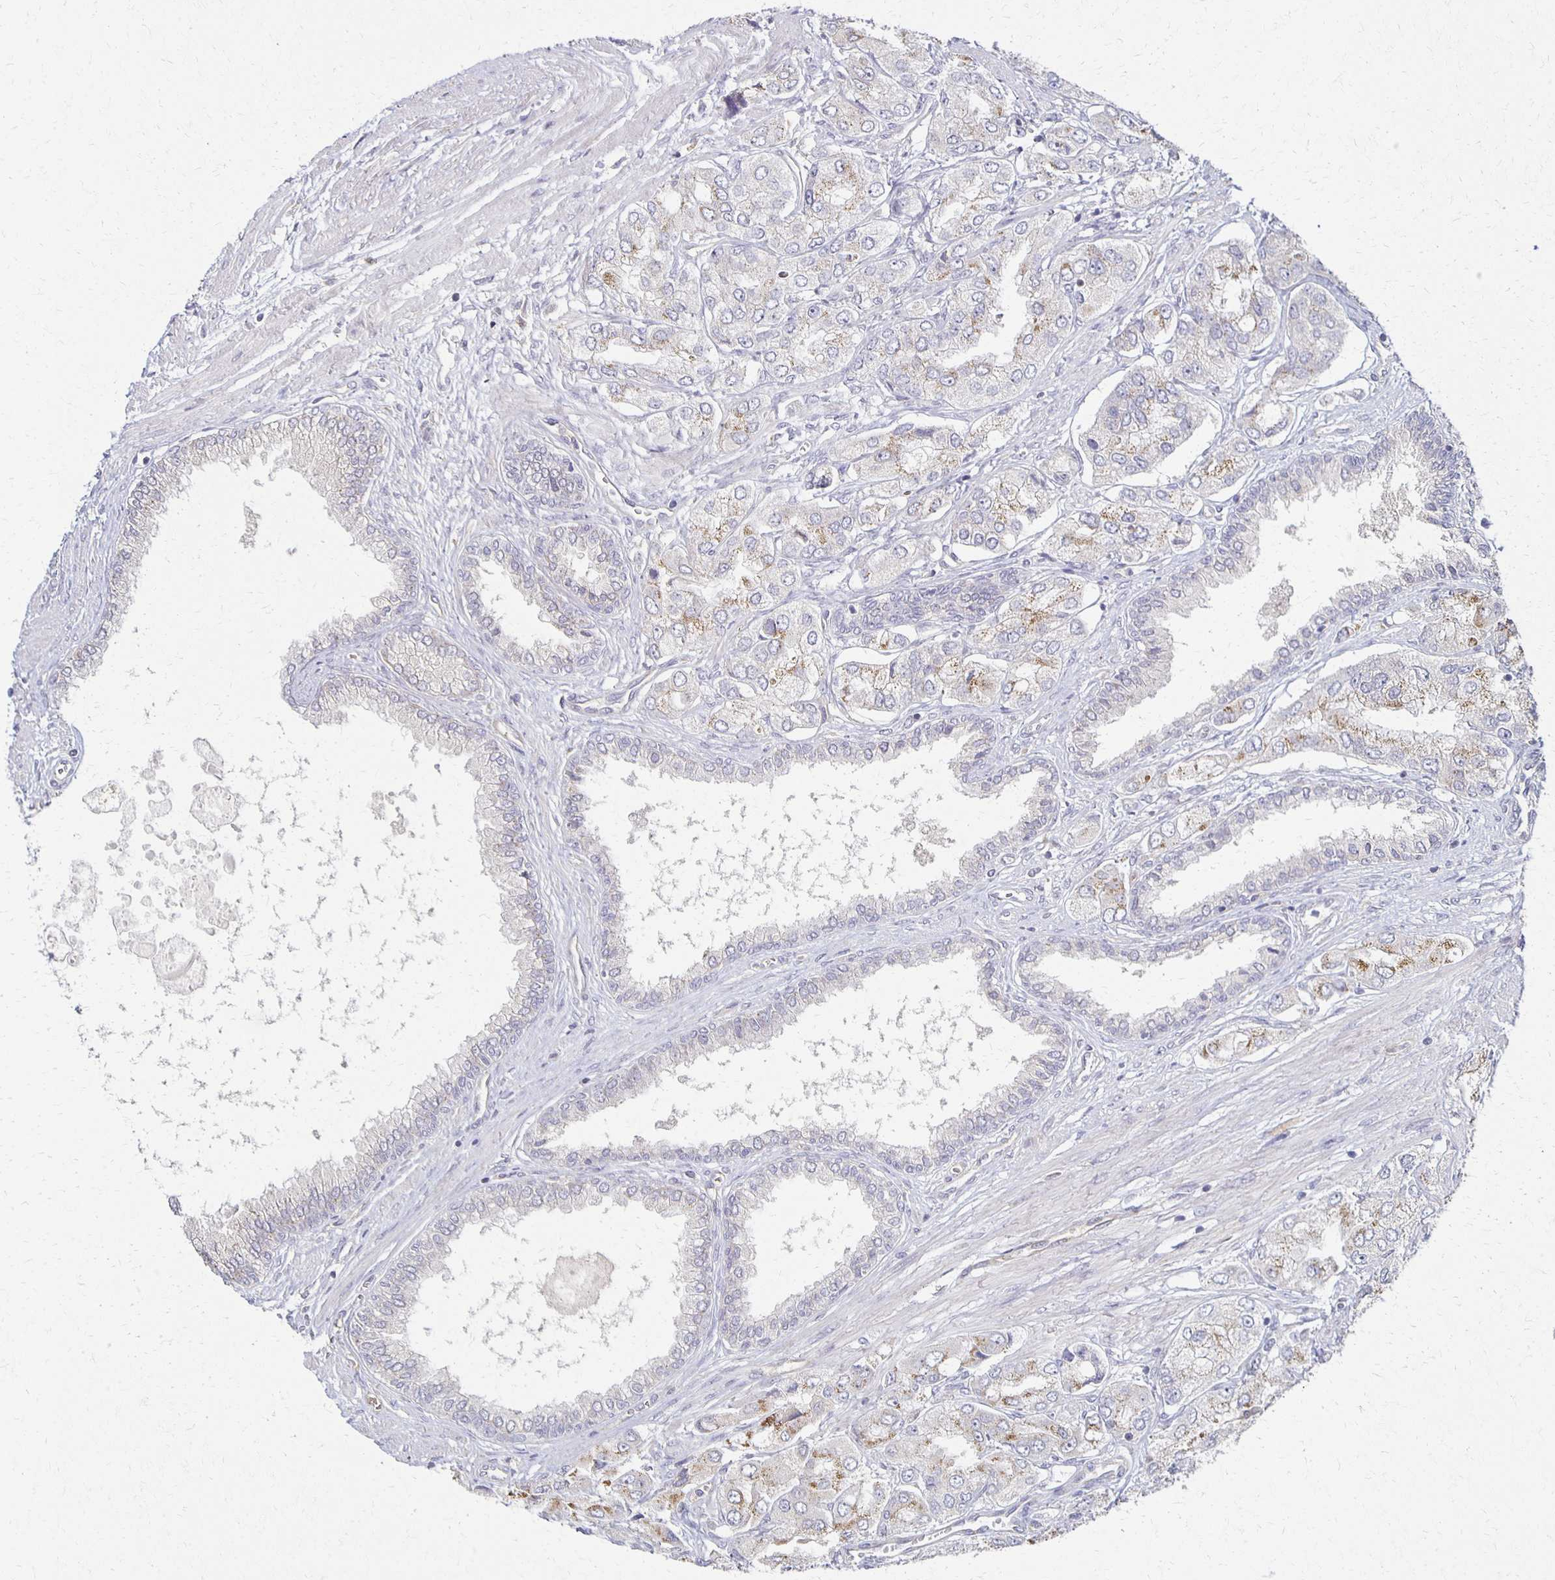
{"staining": {"intensity": "moderate", "quantity": "25%-75%", "location": "cytoplasmic/membranous"}, "tissue": "prostate cancer", "cell_type": "Tumor cells", "image_type": "cancer", "snomed": [{"axis": "morphology", "description": "Adenocarcinoma, Low grade"}, {"axis": "topography", "description": "Prostate"}], "caption": "Immunohistochemical staining of prostate low-grade adenocarcinoma reveals medium levels of moderate cytoplasmic/membranous staining in approximately 25%-75% of tumor cells.", "gene": "GPX4", "patient": {"sex": "male", "age": 69}}